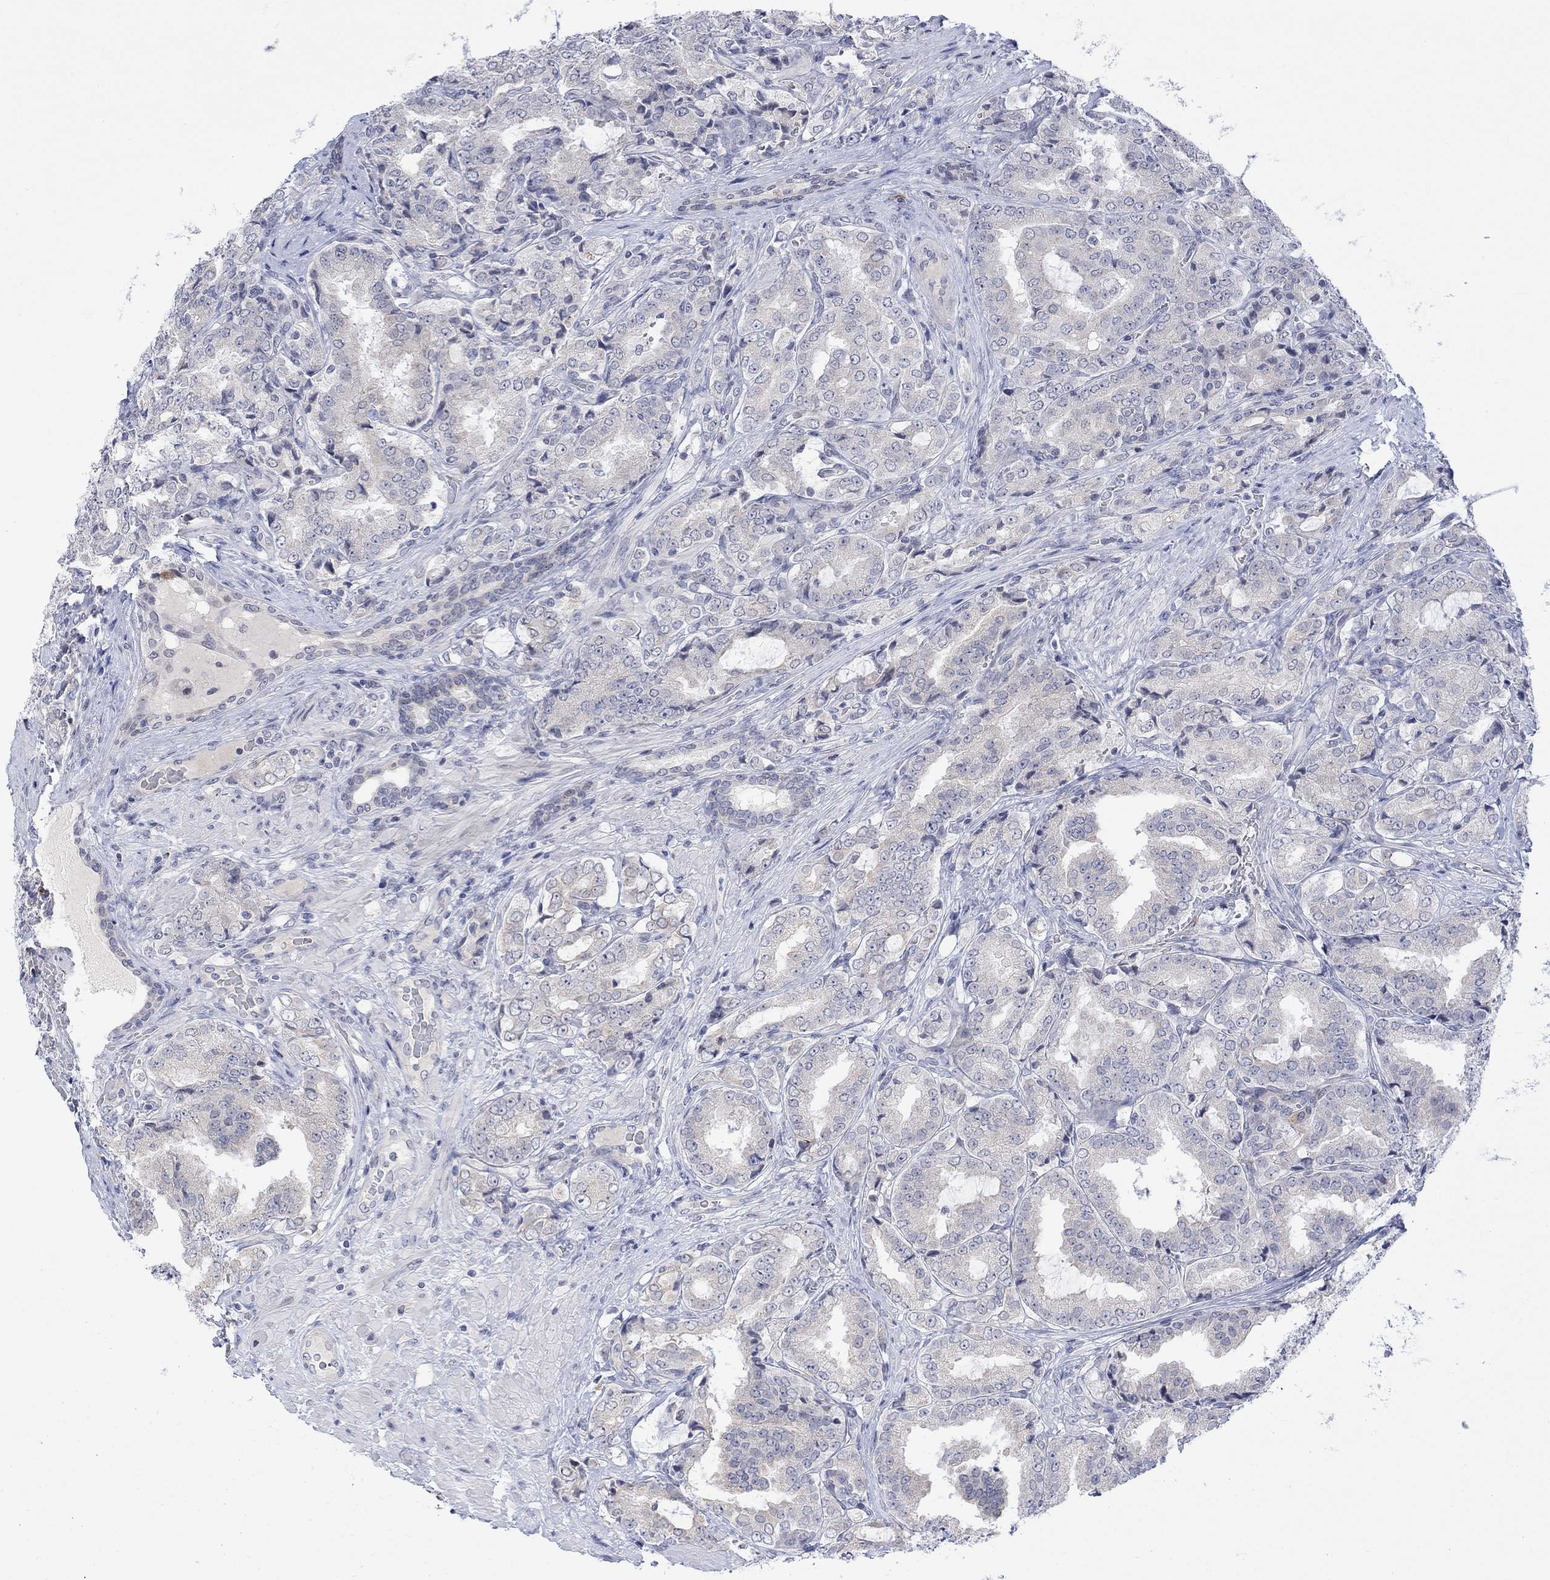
{"staining": {"intensity": "negative", "quantity": "none", "location": "none"}, "tissue": "prostate cancer", "cell_type": "Tumor cells", "image_type": "cancer", "snomed": [{"axis": "morphology", "description": "Adenocarcinoma, NOS"}, {"axis": "topography", "description": "Prostate"}], "caption": "This is an immunohistochemistry (IHC) image of prostate cancer (adenocarcinoma). There is no staining in tumor cells.", "gene": "DCX", "patient": {"sex": "male", "age": 65}}